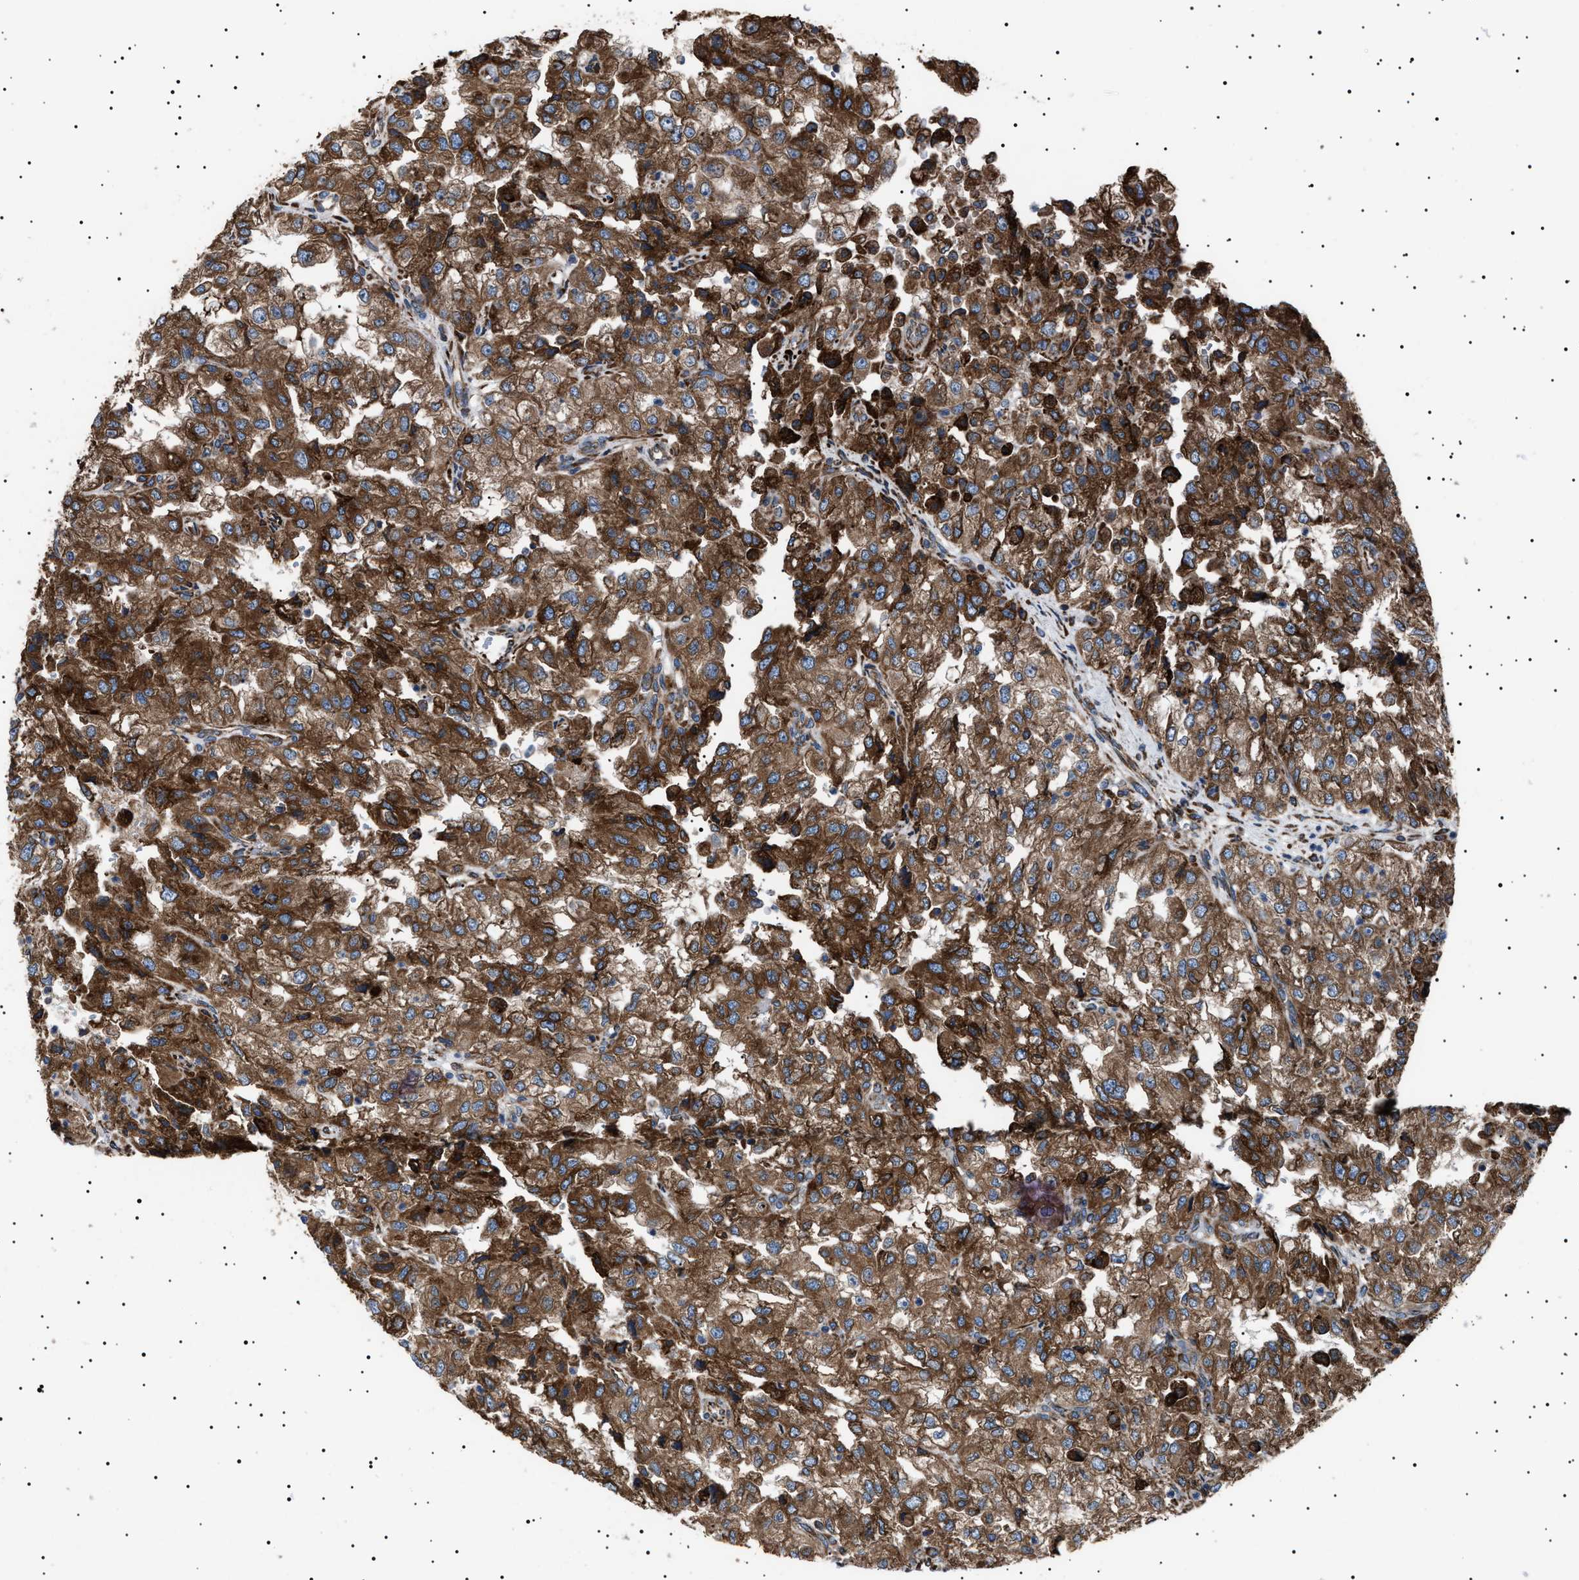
{"staining": {"intensity": "strong", "quantity": ">75%", "location": "cytoplasmic/membranous"}, "tissue": "renal cancer", "cell_type": "Tumor cells", "image_type": "cancer", "snomed": [{"axis": "morphology", "description": "Adenocarcinoma, NOS"}, {"axis": "topography", "description": "Kidney"}], "caption": "Immunohistochemical staining of human adenocarcinoma (renal) displays high levels of strong cytoplasmic/membranous expression in approximately >75% of tumor cells.", "gene": "TOP1MT", "patient": {"sex": "female", "age": 54}}